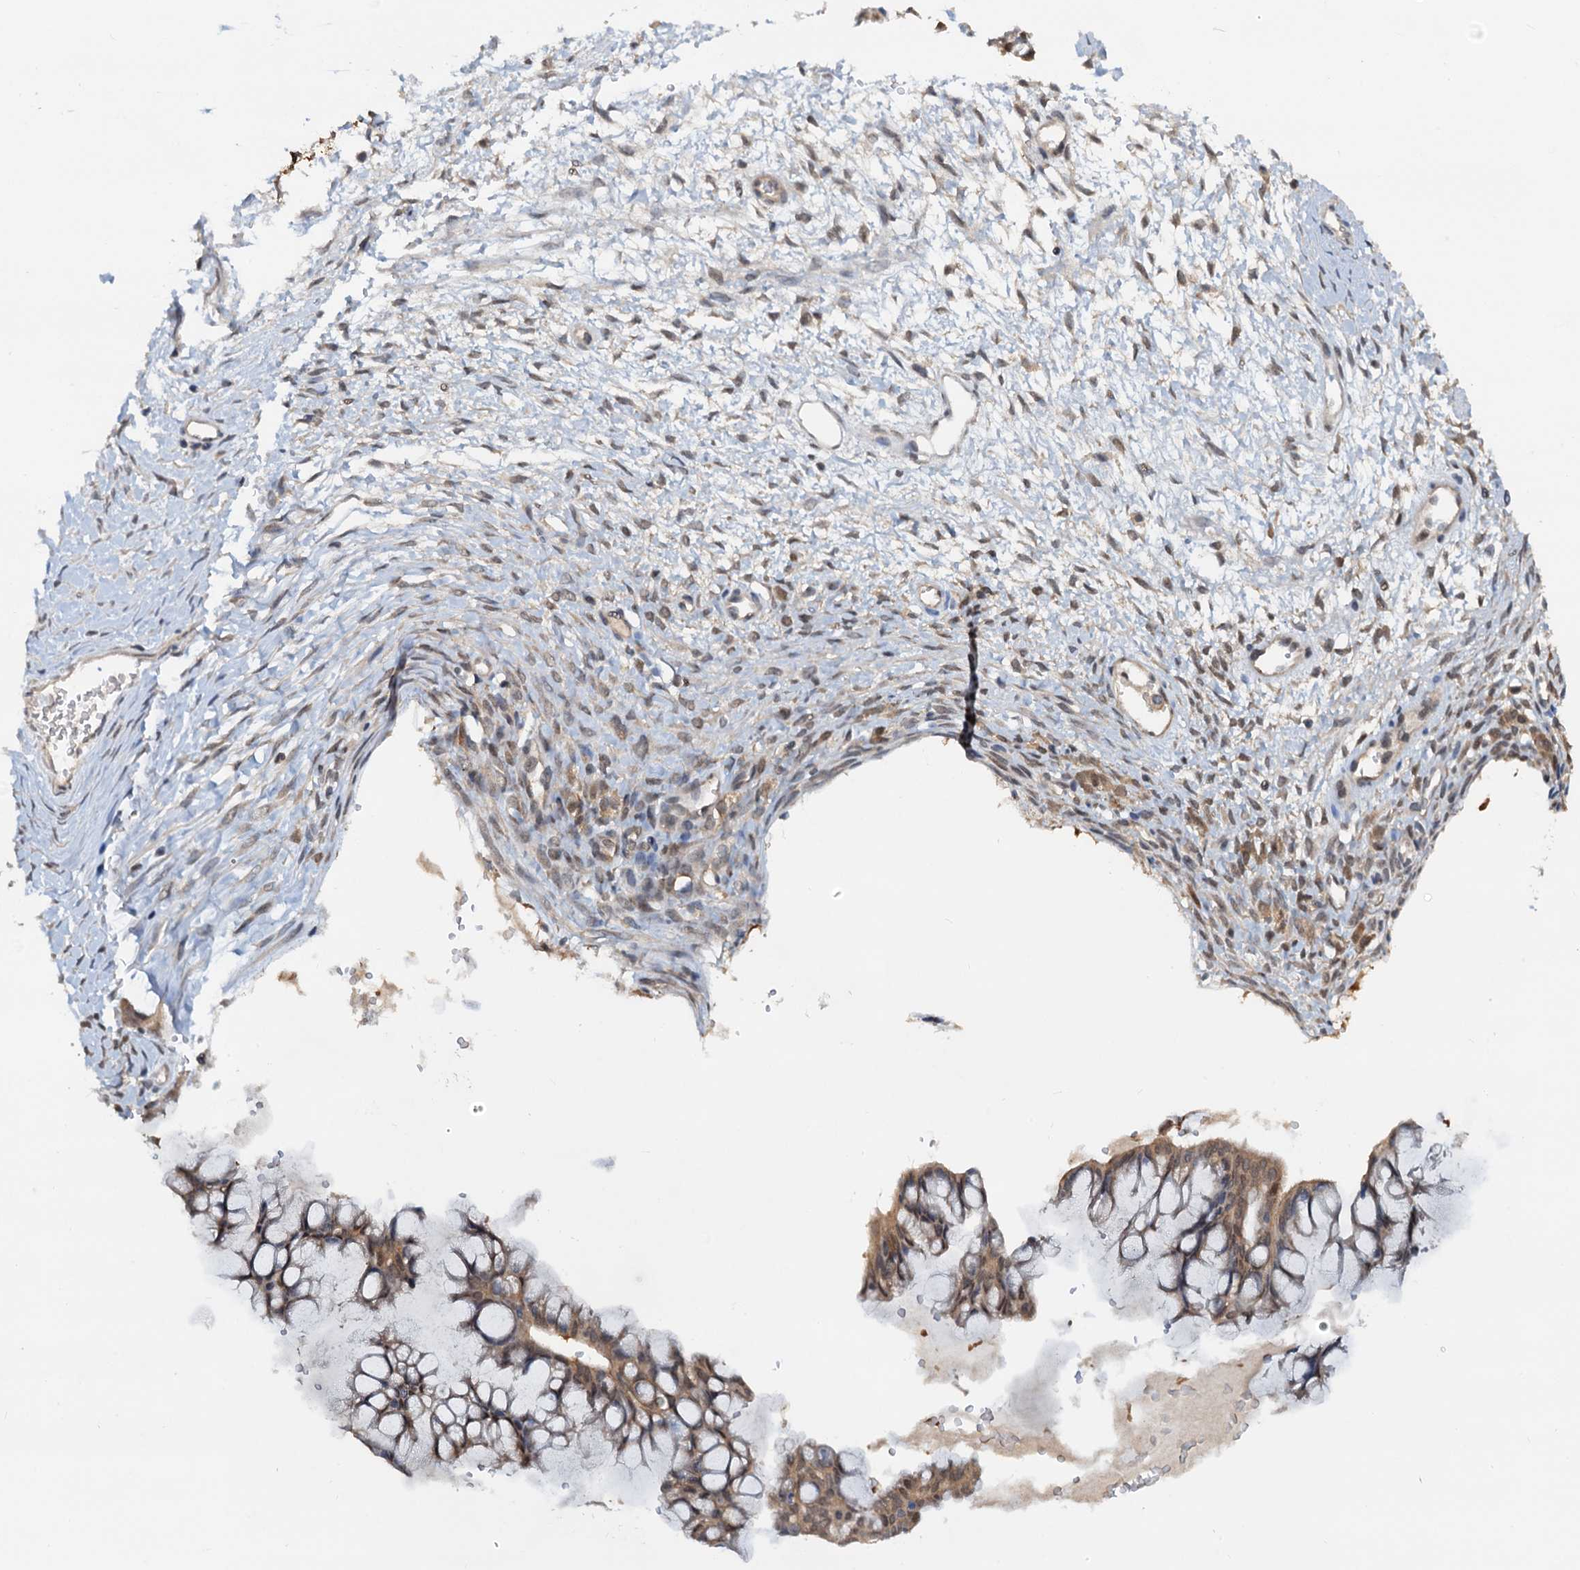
{"staining": {"intensity": "moderate", "quantity": ">75%", "location": "cytoplasmic/membranous"}, "tissue": "ovarian cancer", "cell_type": "Tumor cells", "image_type": "cancer", "snomed": [{"axis": "morphology", "description": "Cystadenocarcinoma, mucinous, NOS"}, {"axis": "topography", "description": "Ovary"}], "caption": "Immunohistochemistry (IHC) image of neoplastic tissue: human ovarian cancer (mucinous cystadenocarcinoma) stained using immunohistochemistry demonstrates medium levels of moderate protein expression localized specifically in the cytoplasmic/membranous of tumor cells, appearing as a cytoplasmic/membranous brown color.", "gene": "PTGES3", "patient": {"sex": "female", "age": 73}}